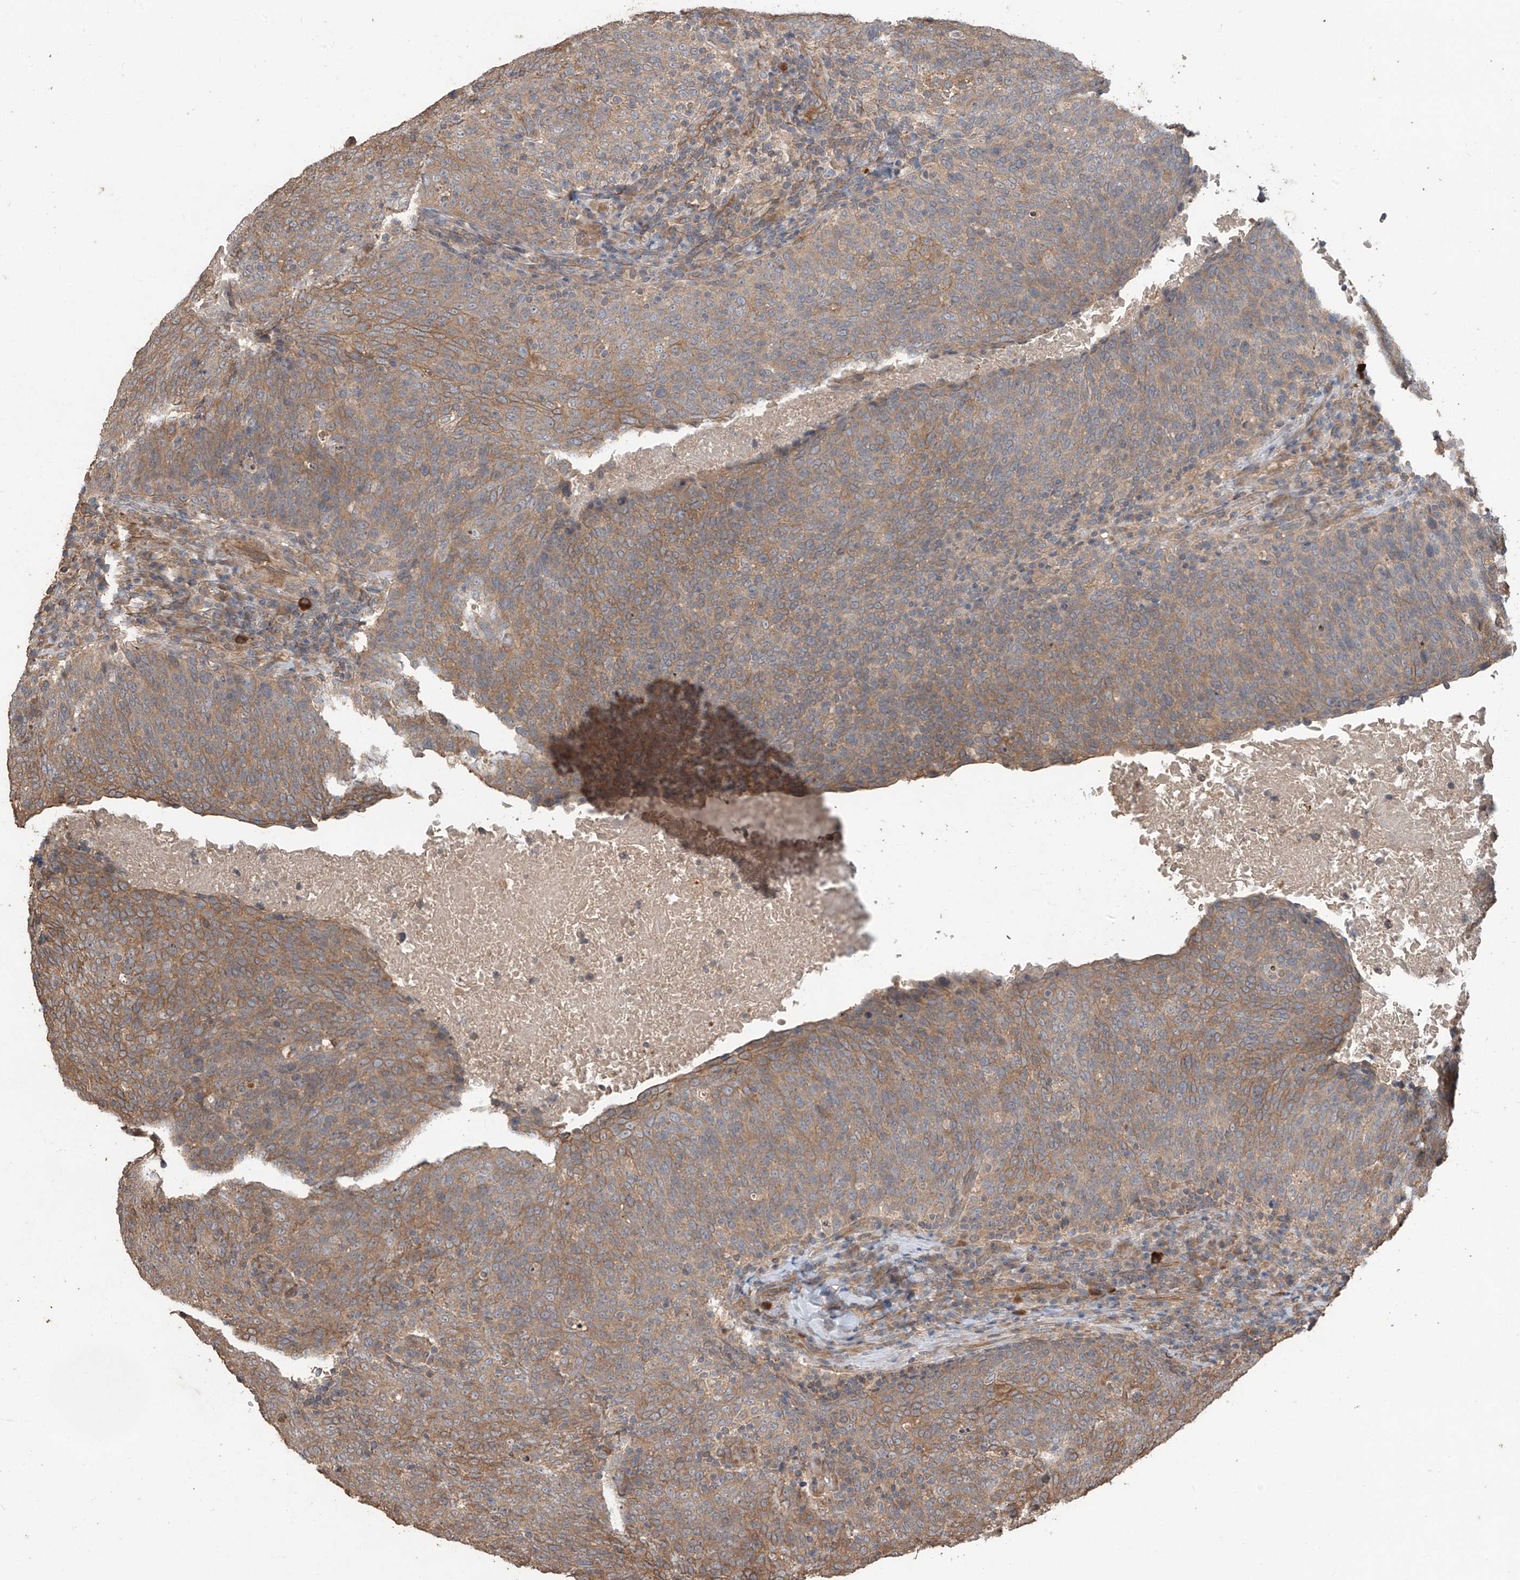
{"staining": {"intensity": "moderate", "quantity": ">75%", "location": "cytoplasmic/membranous"}, "tissue": "head and neck cancer", "cell_type": "Tumor cells", "image_type": "cancer", "snomed": [{"axis": "morphology", "description": "Squamous cell carcinoma, NOS"}, {"axis": "morphology", "description": "Squamous cell carcinoma, metastatic, NOS"}, {"axis": "topography", "description": "Lymph node"}, {"axis": "topography", "description": "Head-Neck"}], "caption": "Immunohistochemistry (IHC) micrograph of neoplastic tissue: head and neck metastatic squamous cell carcinoma stained using IHC shows medium levels of moderate protein expression localized specifically in the cytoplasmic/membranous of tumor cells, appearing as a cytoplasmic/membranous brown color.", "gene": "AGBL5", "patient": {"sex": "male", "age": 62}}